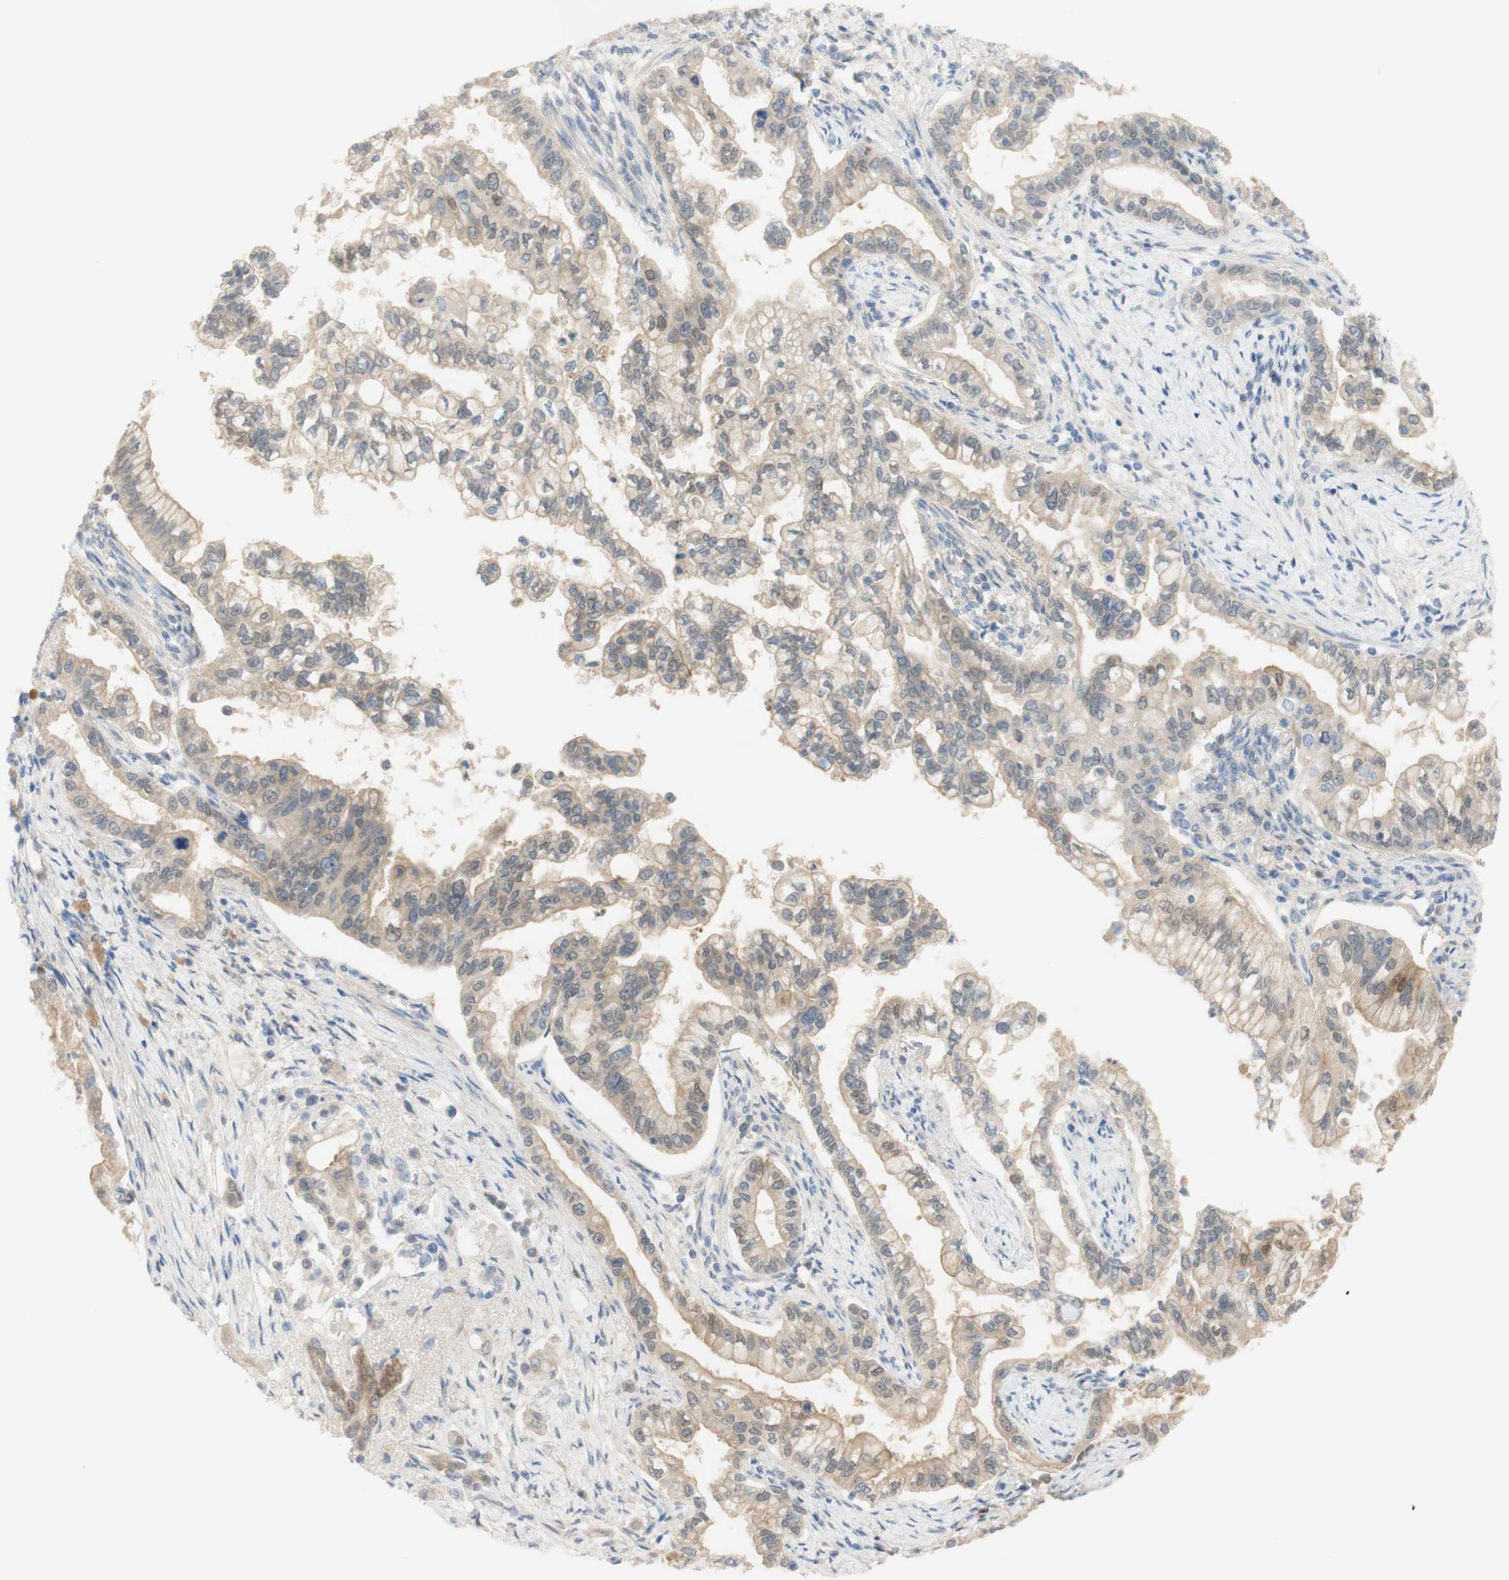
{"staining": {"intensity": "weak", "quantity": ">75%", "location": "cytoplasmic/membranous"}, "tissue": "pancreatic cancer", "cell_type": "Tumor cells", "image_type": "cancer", "snomed": [{"axis": "morphology", "description": "Normal tissue, NOS"}, {"axis": "topography", "description": "Pancreas"}], "caption": "Pancreatic cancer was stained to show a protein in brown. There is low levels of weak cytoplasmic/membranous positivity in approximately >75% of tumor cells.", "gene": "SELENBP1", "patient": {"sex": "male", "age": 42}}